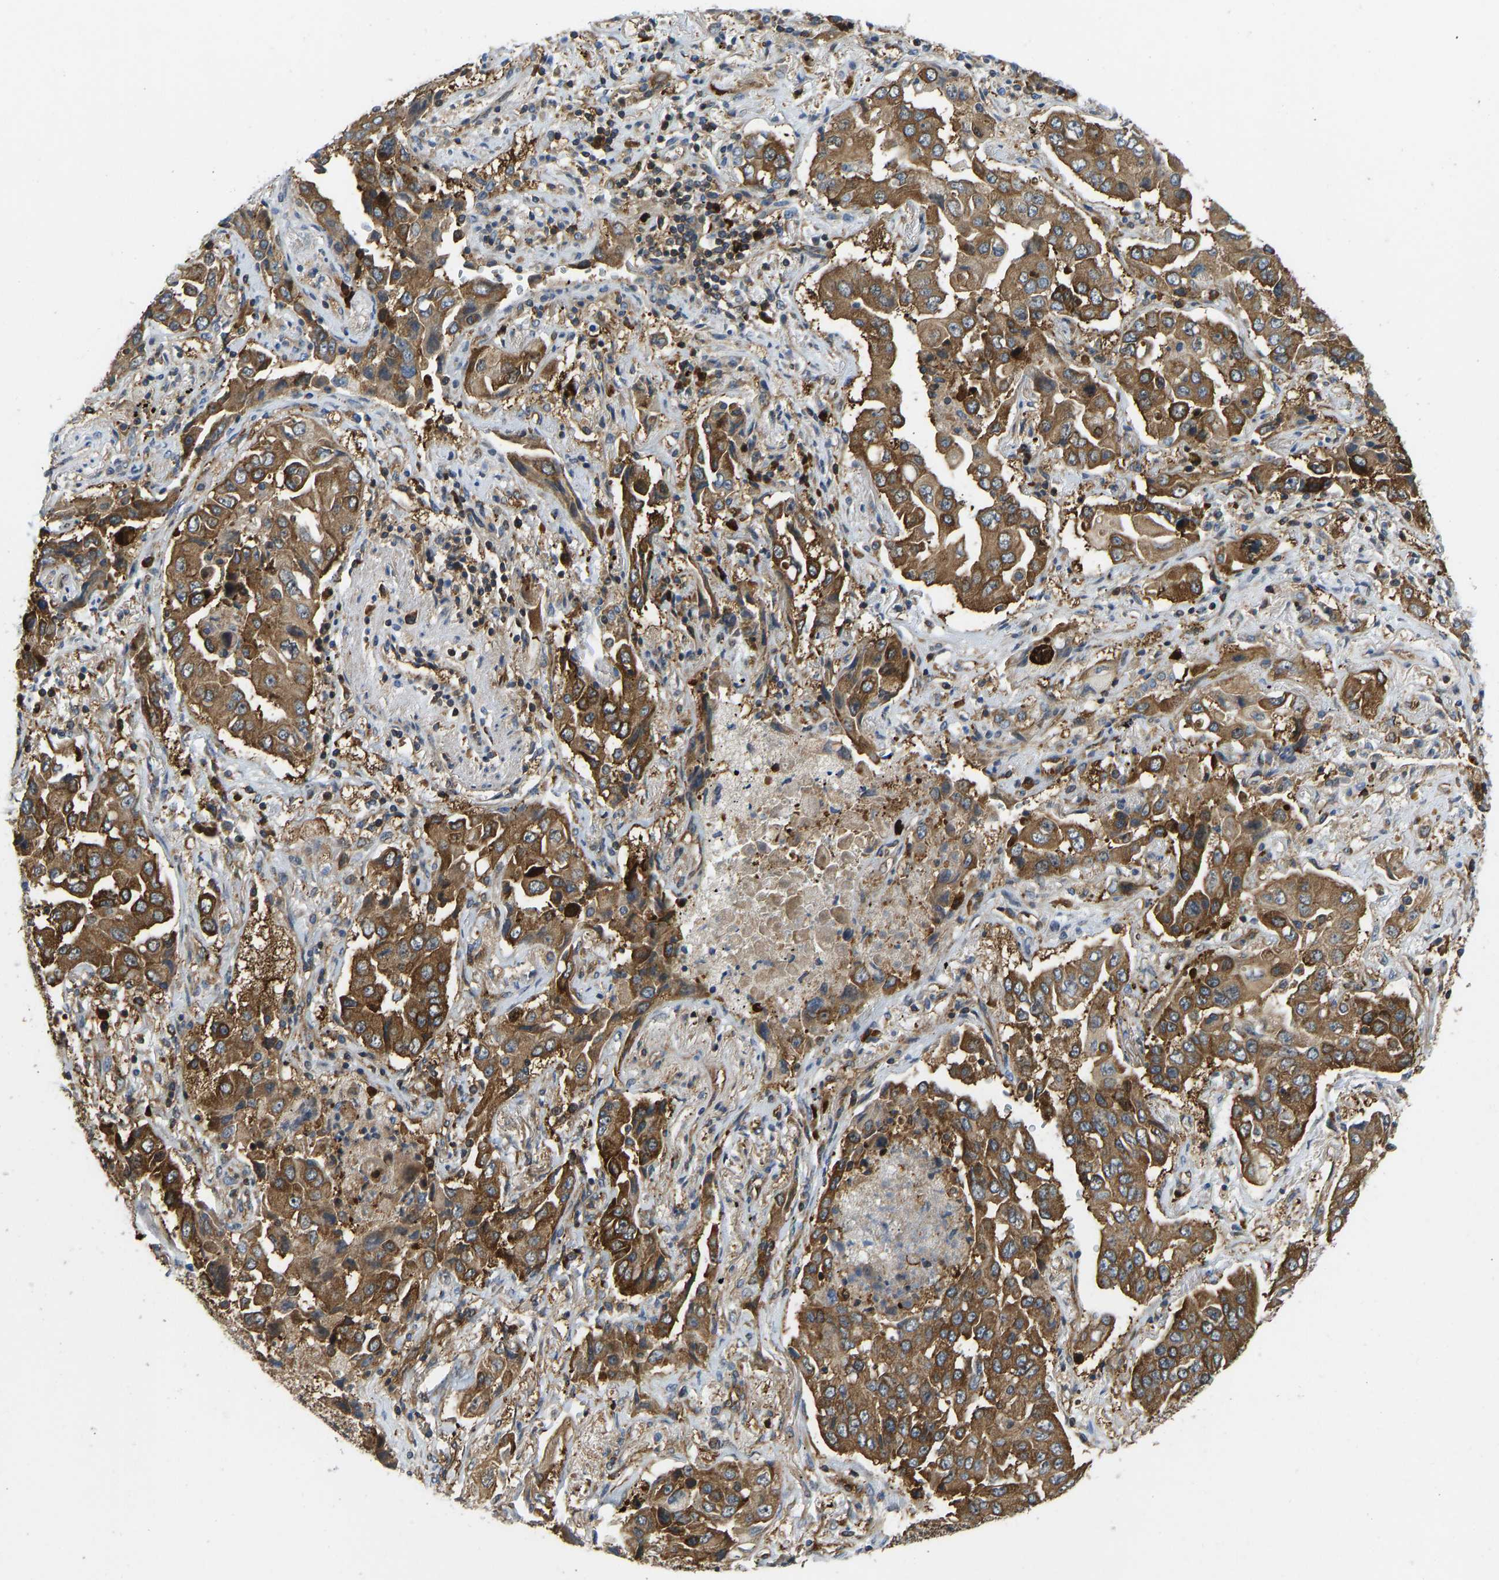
{"staining": {"intensity": "moderate", "quantity": ">75%", "location": "cytoplasmic/membranous"}, "tissue": "lung cancer", "cell_type": "Tumor cells", "image_type": "cancer", "snomed": [{"axis": "morphology", "description": "Adenocarcinoma, NOS"}, {"axis": "topography", "description": "Lung"}], "caption": "Lung adenocarcinoma tissue exhibits moderate cytoplasmic/membranous expression in approximately >75% of tumor cells The protein is shown in brown color, while the nuclei are stained blue.", "gene": "RASGRF2", "patient": {"sex": "female", "age": 65}}